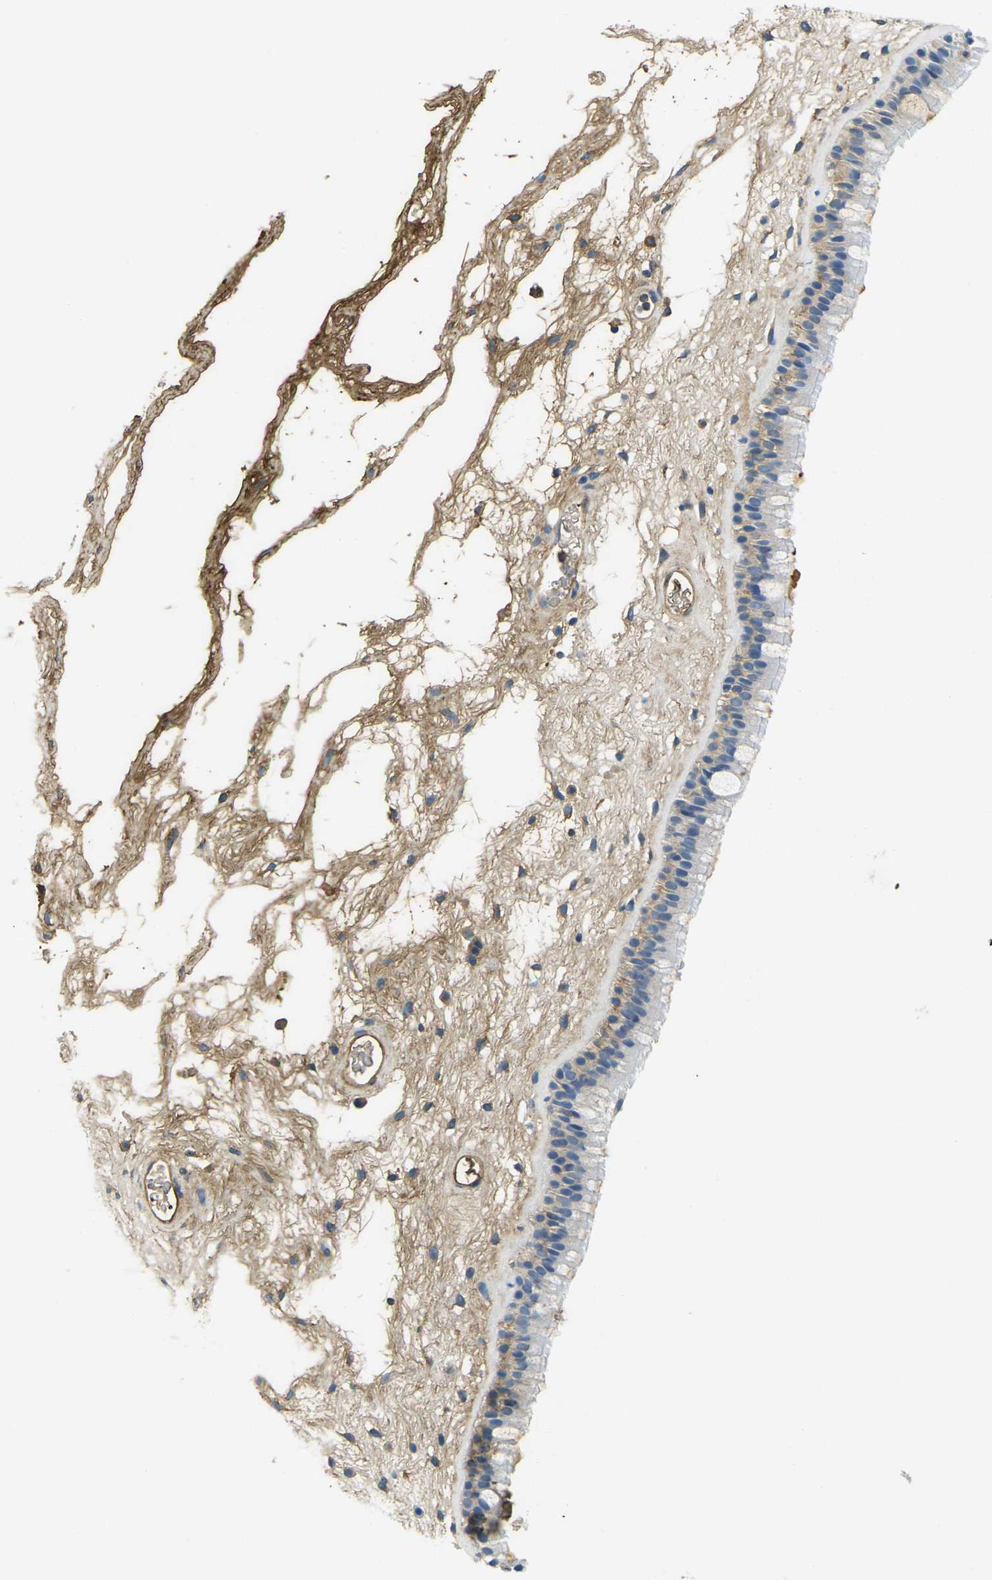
{"staining": {"intensity": "weak", "quantity": "<25%", "location": "cytoplasmic/membranous"}, "tissue": "nasopharynx", "cell_type": "Respiratory epithelial cells", "image_type": "normal", "snomed": [{"axis": "morphology", "description": "Normal tissue, NOS"}, {"axis": "morphology", "description": "Inflammation, NOS"}, {"axis": "topography", "description": "Nasopharynx"}], "caption": "Nasopharynx stained for a protein using IHC exhibits no expression respiratory epithelial cells.", "gene": "PLCD1", "patient": {"sex": "male", "age": 48}}